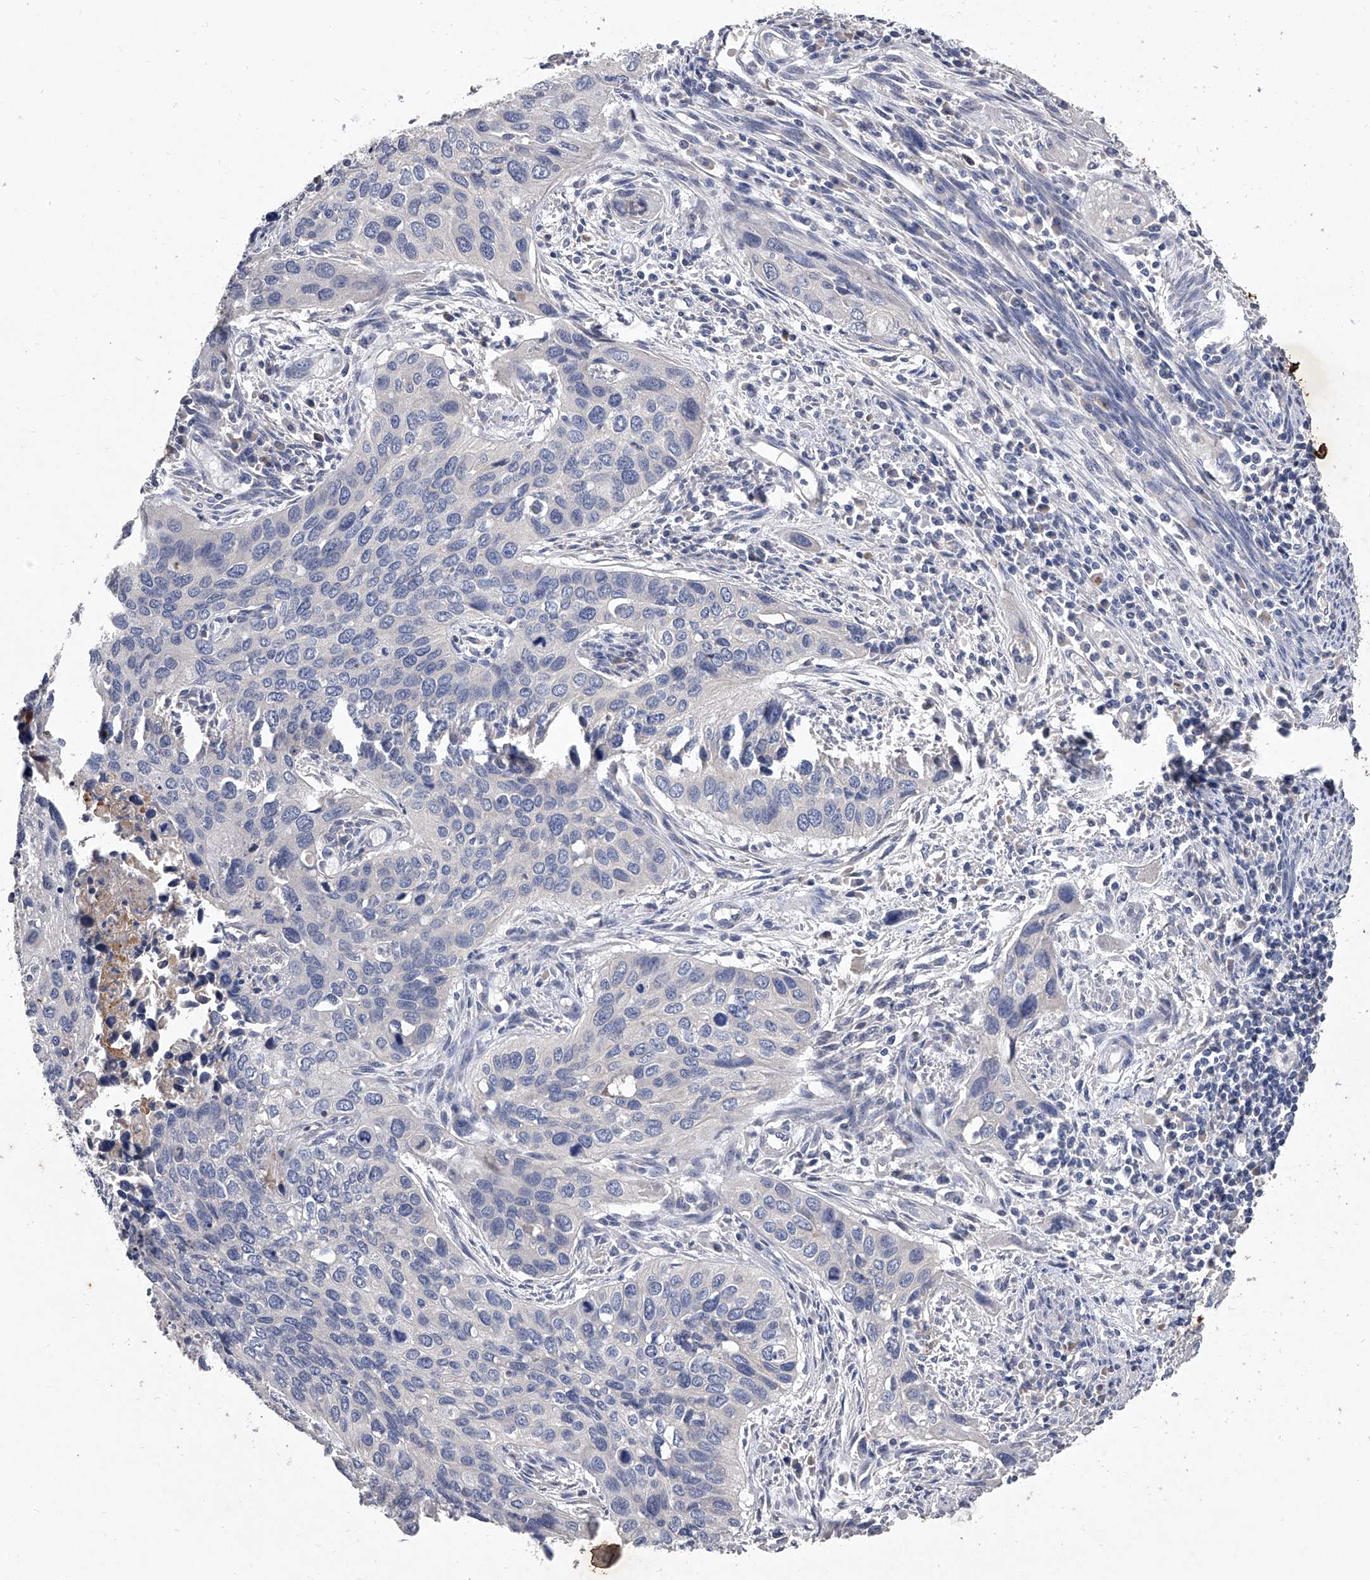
{"staining": {"intensity": "negative", "quantity": "none", "location": "none"}, "tissue": "cervical cancer", "cell_type": "Tumor cells", "image_type": "cancer", "snomed": [{"axis": "morphology", "description": "Squamous cell carcinoma, NOS"}, {"axis": "topography", "description": "Cervix"}], "caption": "Immunohistochemical staining of human squamous cell carcinoma (cervical) displays no significant staining in tumor cells. The staining was performed using DAB (3,3'-diaminobenzidine) to visualize the protein expression in brown, while the nuclei were stained in blue with hematoxylin (Magnification: 20x).", "gene": "C5", "patient": {"sex": "female", "age": 55}}